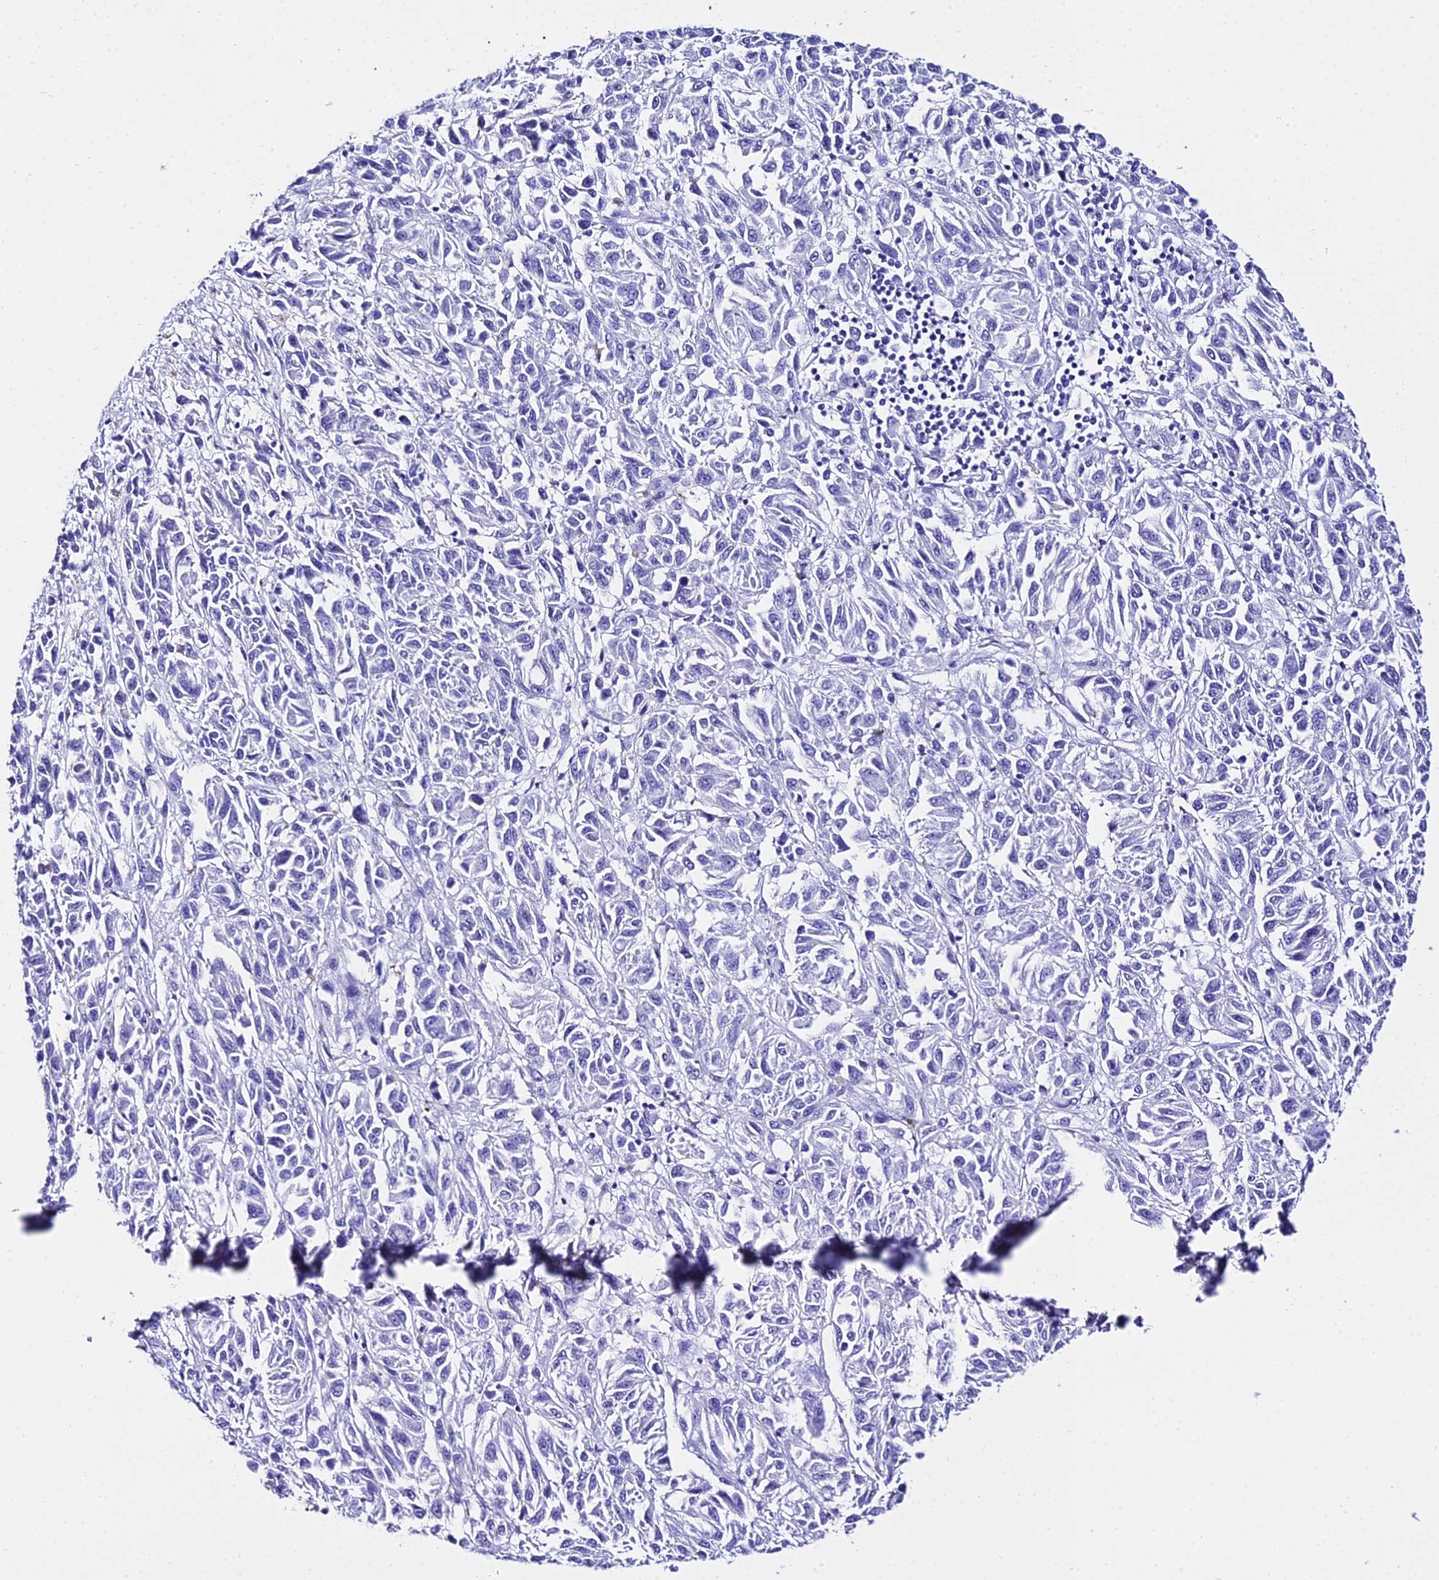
{"staining": {"intensity": "negative", "quantity": "none", "location": "none"}, "tissue": "melanoma", "cell_type": "Tumor cells", "image_type": "cancer", "snomed": [{"axis": "morphology", "description": "Malignant melanoma, Metastatic site"}, {"axis": "topography", "description": "Lung"}], "caption": "Immunohistochemical staining of human melanoma demonstrates no significant expression in tumor cells. (DAB immunohistochemistry (IHC), high magnification).", "gene": "TRMT44", "patient": {"sex": "male", "age": 64}}